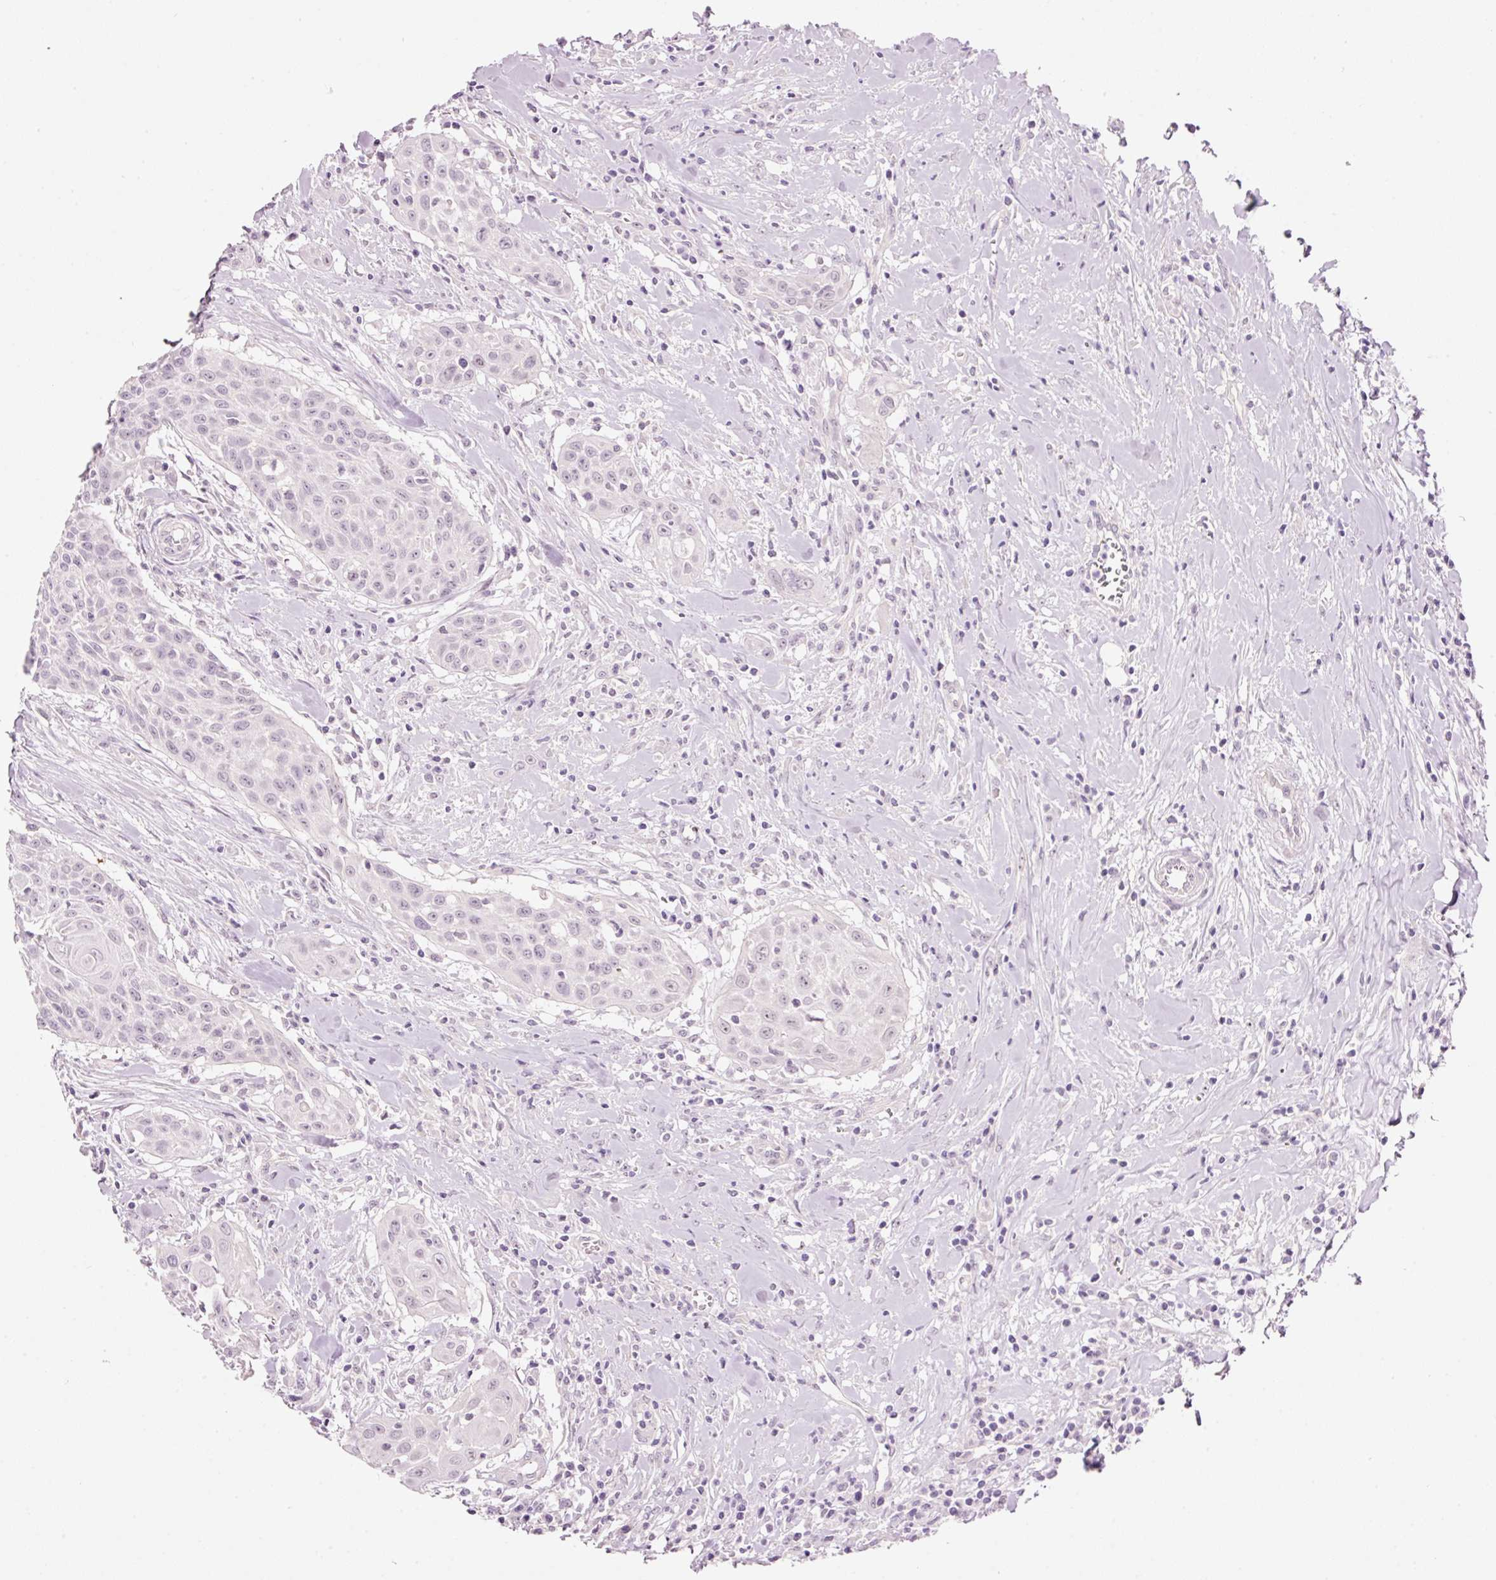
{"staining": {"intensity": "weak", "quantity": "<25%", "location": "nuclear"}, "tissue": "head and neck cancer", "cell_type": "Tumor cells", "image_type": "cancer", "snomed": [{"axis": "morphology", "description": "Squamous cell carcinoma, NOS"}, {"axis": "topography", "description": "Lymph node"}, {"axis": "topography", "description": "Salivary gland"}, {"axis": "topography", "description": "Head-Neck"}], "caption": "This is an immunohistochemistry (IHC) photomicrograph of human head and neck cancer. There is no staining in tumor cells.", "gene": "GCG", "patient": {"sex": "female", "age": 74}}